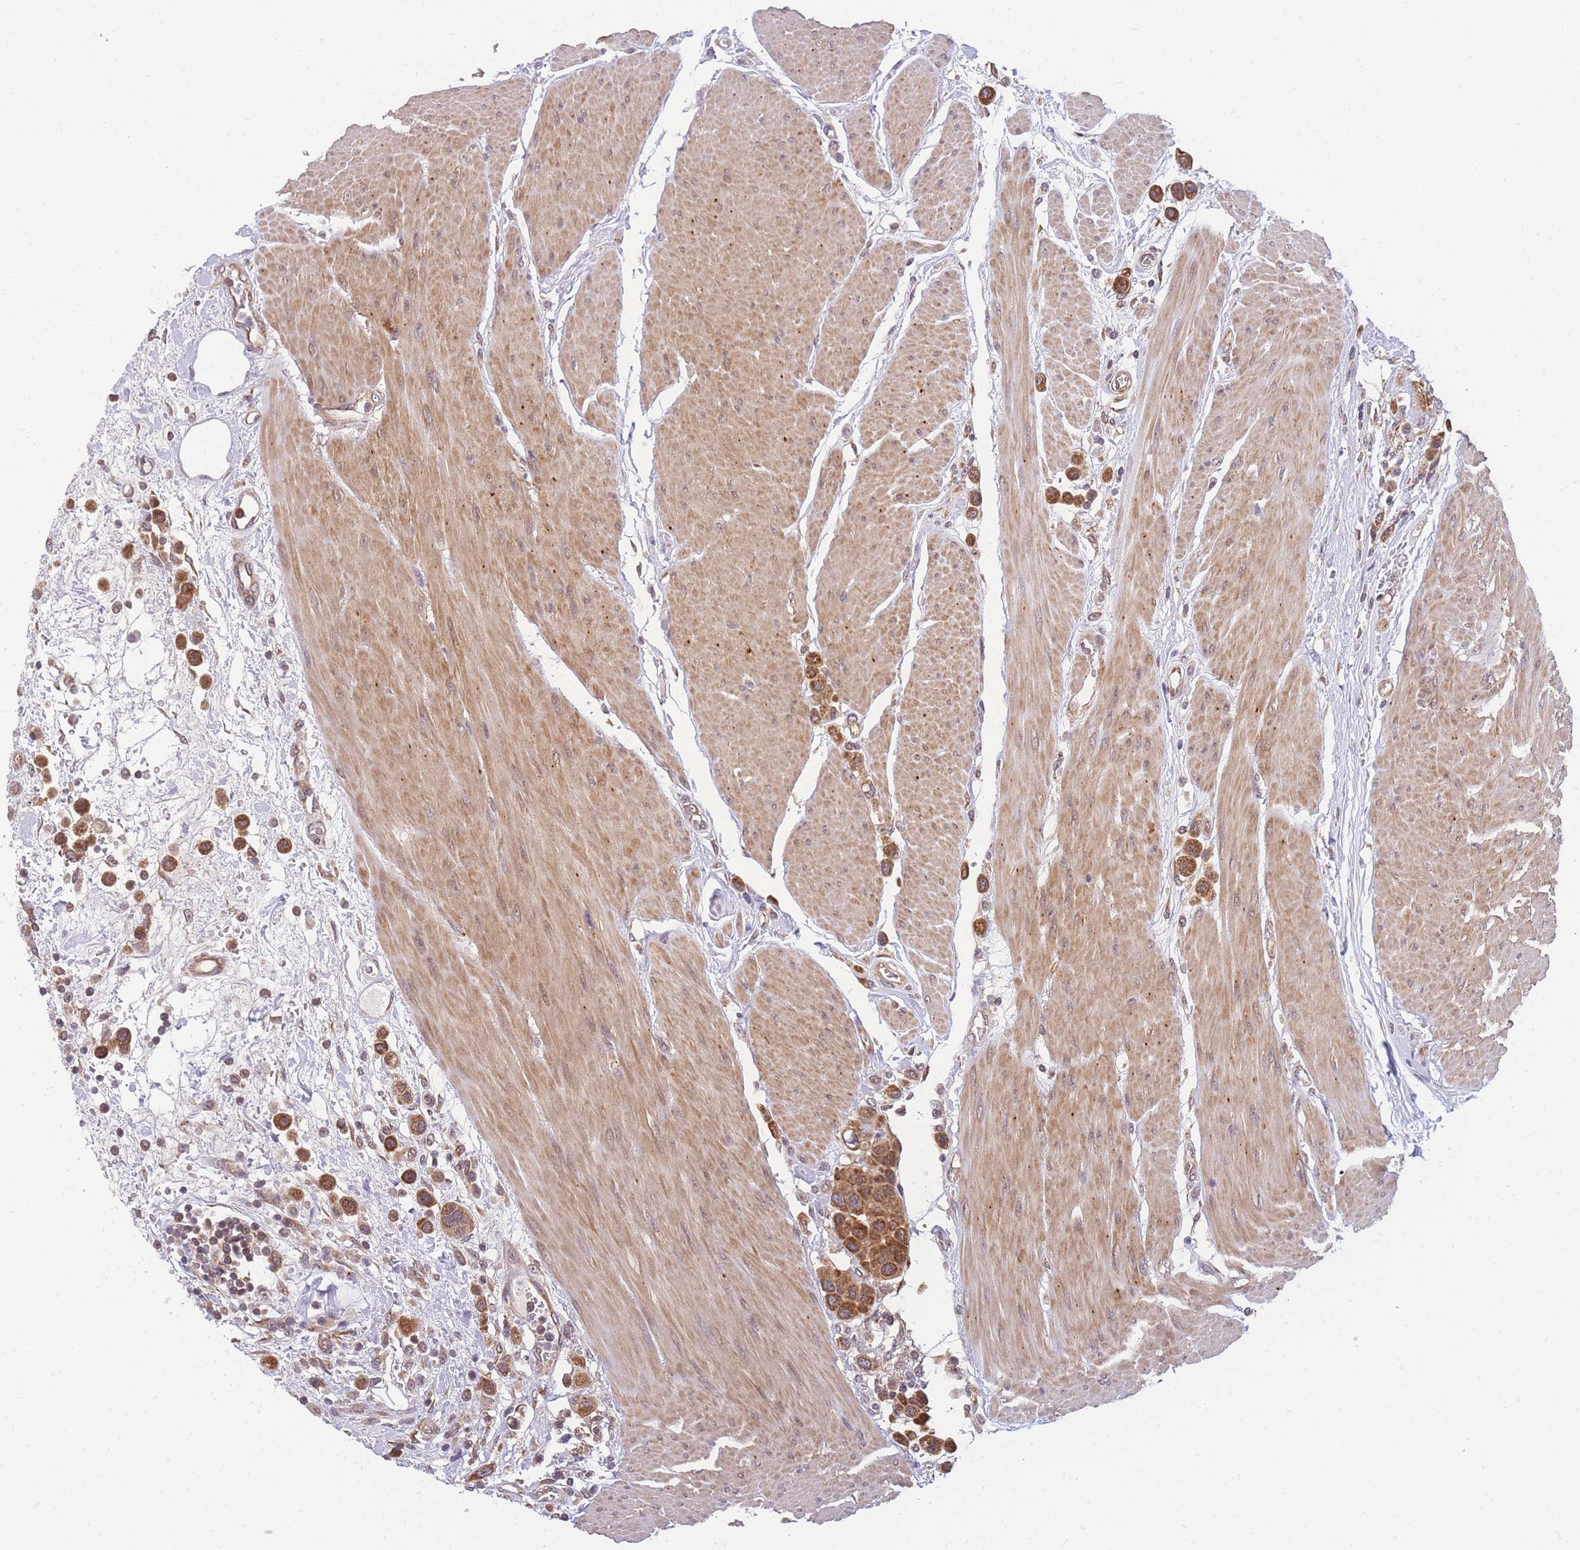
{"staining": {"intensity": "moderate", "quantity": ">75%", "location": "cytoplasmic/membranous"}, "tissue": "urothelial cancer", "cell_type": "Tumor cells", "image_type": "cancer", "snomed": [{"axis": "morphology", "description": "Urothelial carcinoma, High grade"}, {"axis": "topography", "description": "Urinary bladder"}], "caption": "Immunohistochemical staining of high-grade urothelial carcinoma displays medium levels of moderate cytoplasmic/membranous expression in about >75% of tumor cells.", "gene": "MRPL23", "patient": {"sex": "male", "age": 50}}